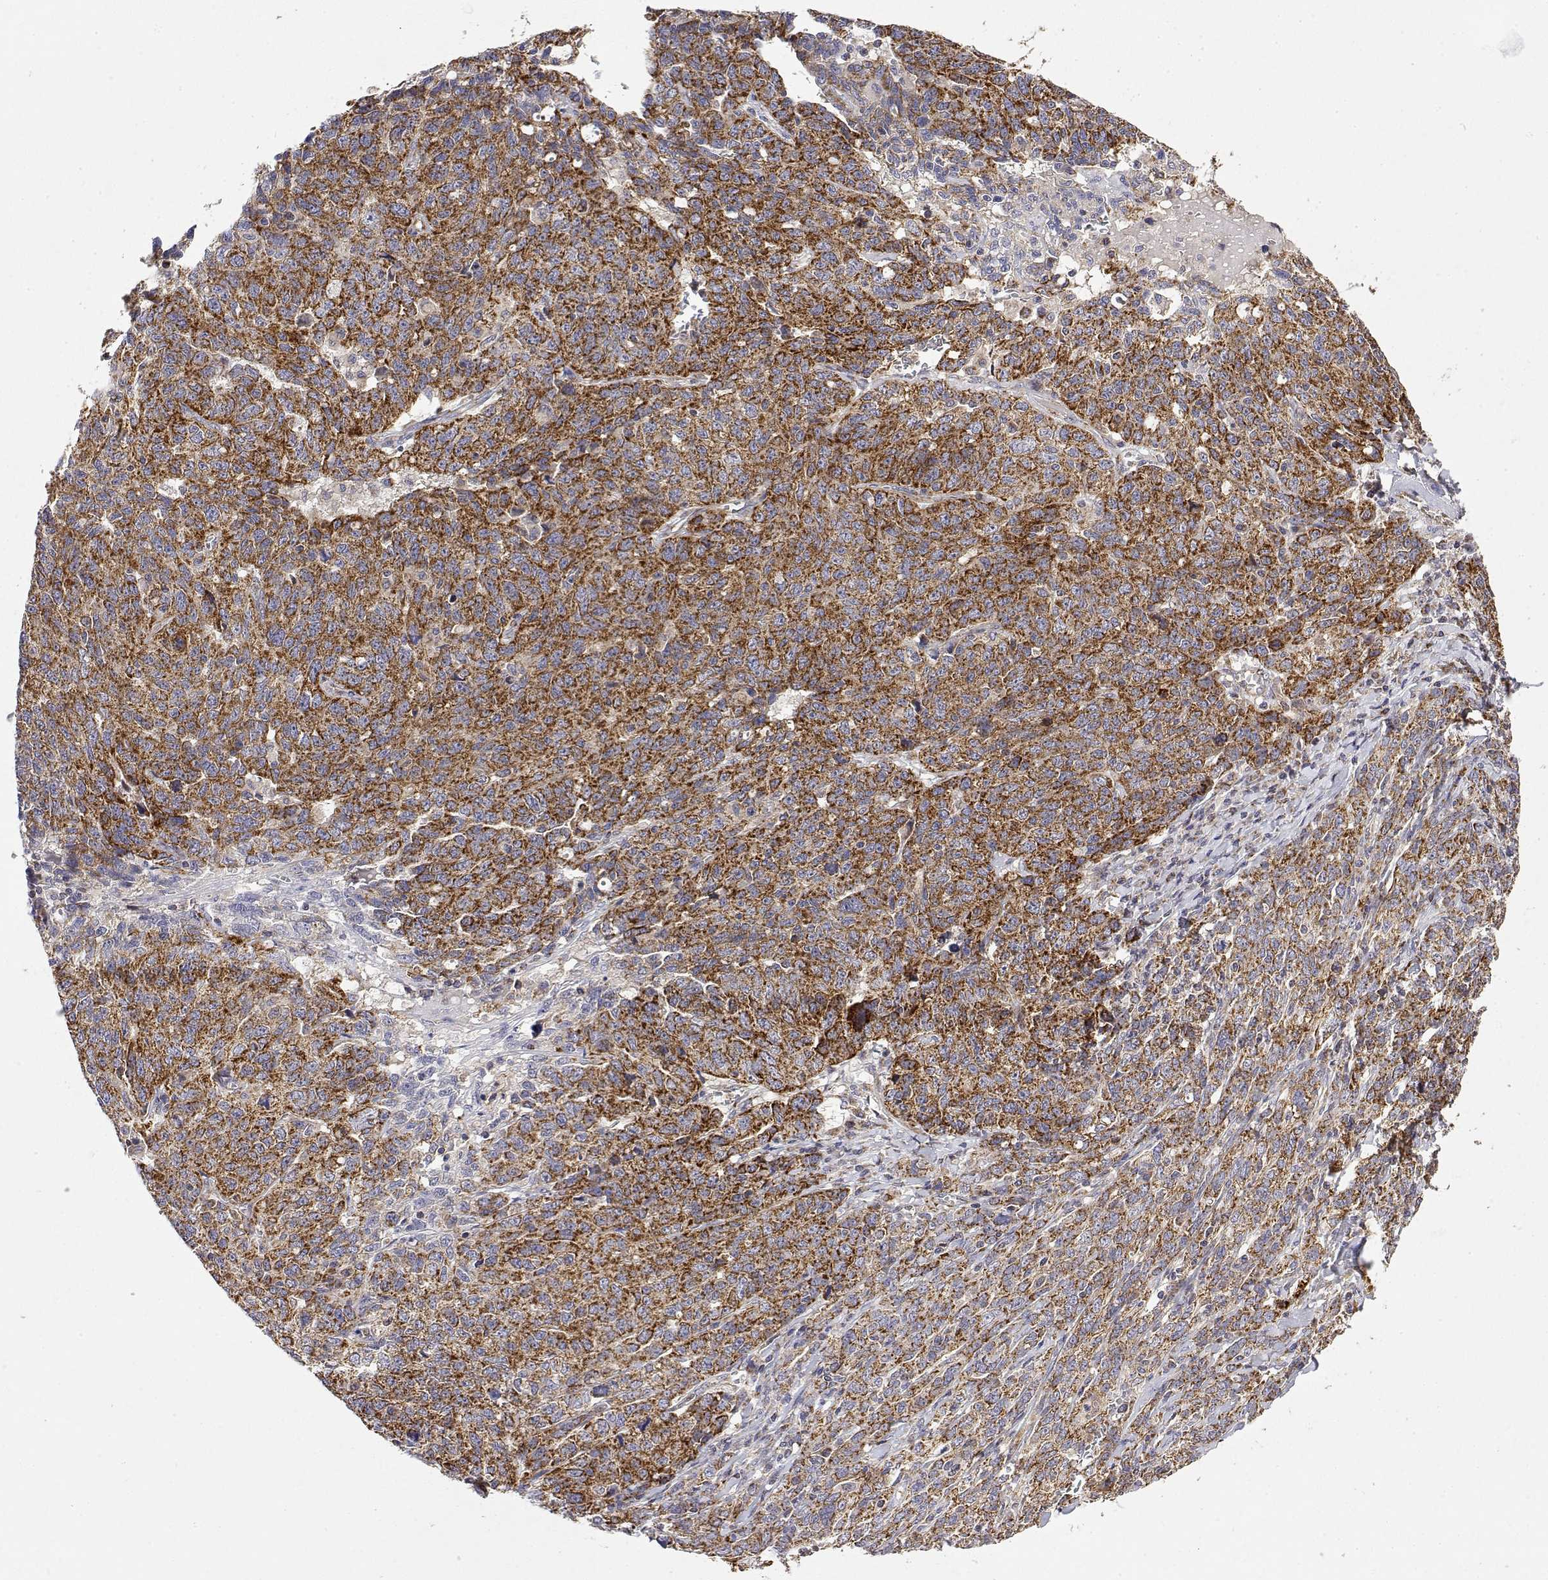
{"staining": {"intensity": "strong", "quantity": ">75%", "location": "cytoplasmic/membranous"}, "tissue": "ovarian cancer", "cell_type": "Tumor cells", "image_type": "cancer", "snomed": [{"axis": "morphology", "description": "Cystadenocarcinoma, serous, NOS"}, {"axis": "topography", "description": "Ovary"}], "caption": "An immunohistochemistry micrograph of neoplastic tissue is shown. Protein staining in brown highlights strong cytoplasmic/membranous positivity in serous cystadenocarcinoma (ovarian) within tumor cells. (DAB (3,3'-diaminobenzidine) IHC with brightfield microscopy, high magnification).", "gene": "GADD45GIP1", "patient": {"sex": "female", "age": 71}}